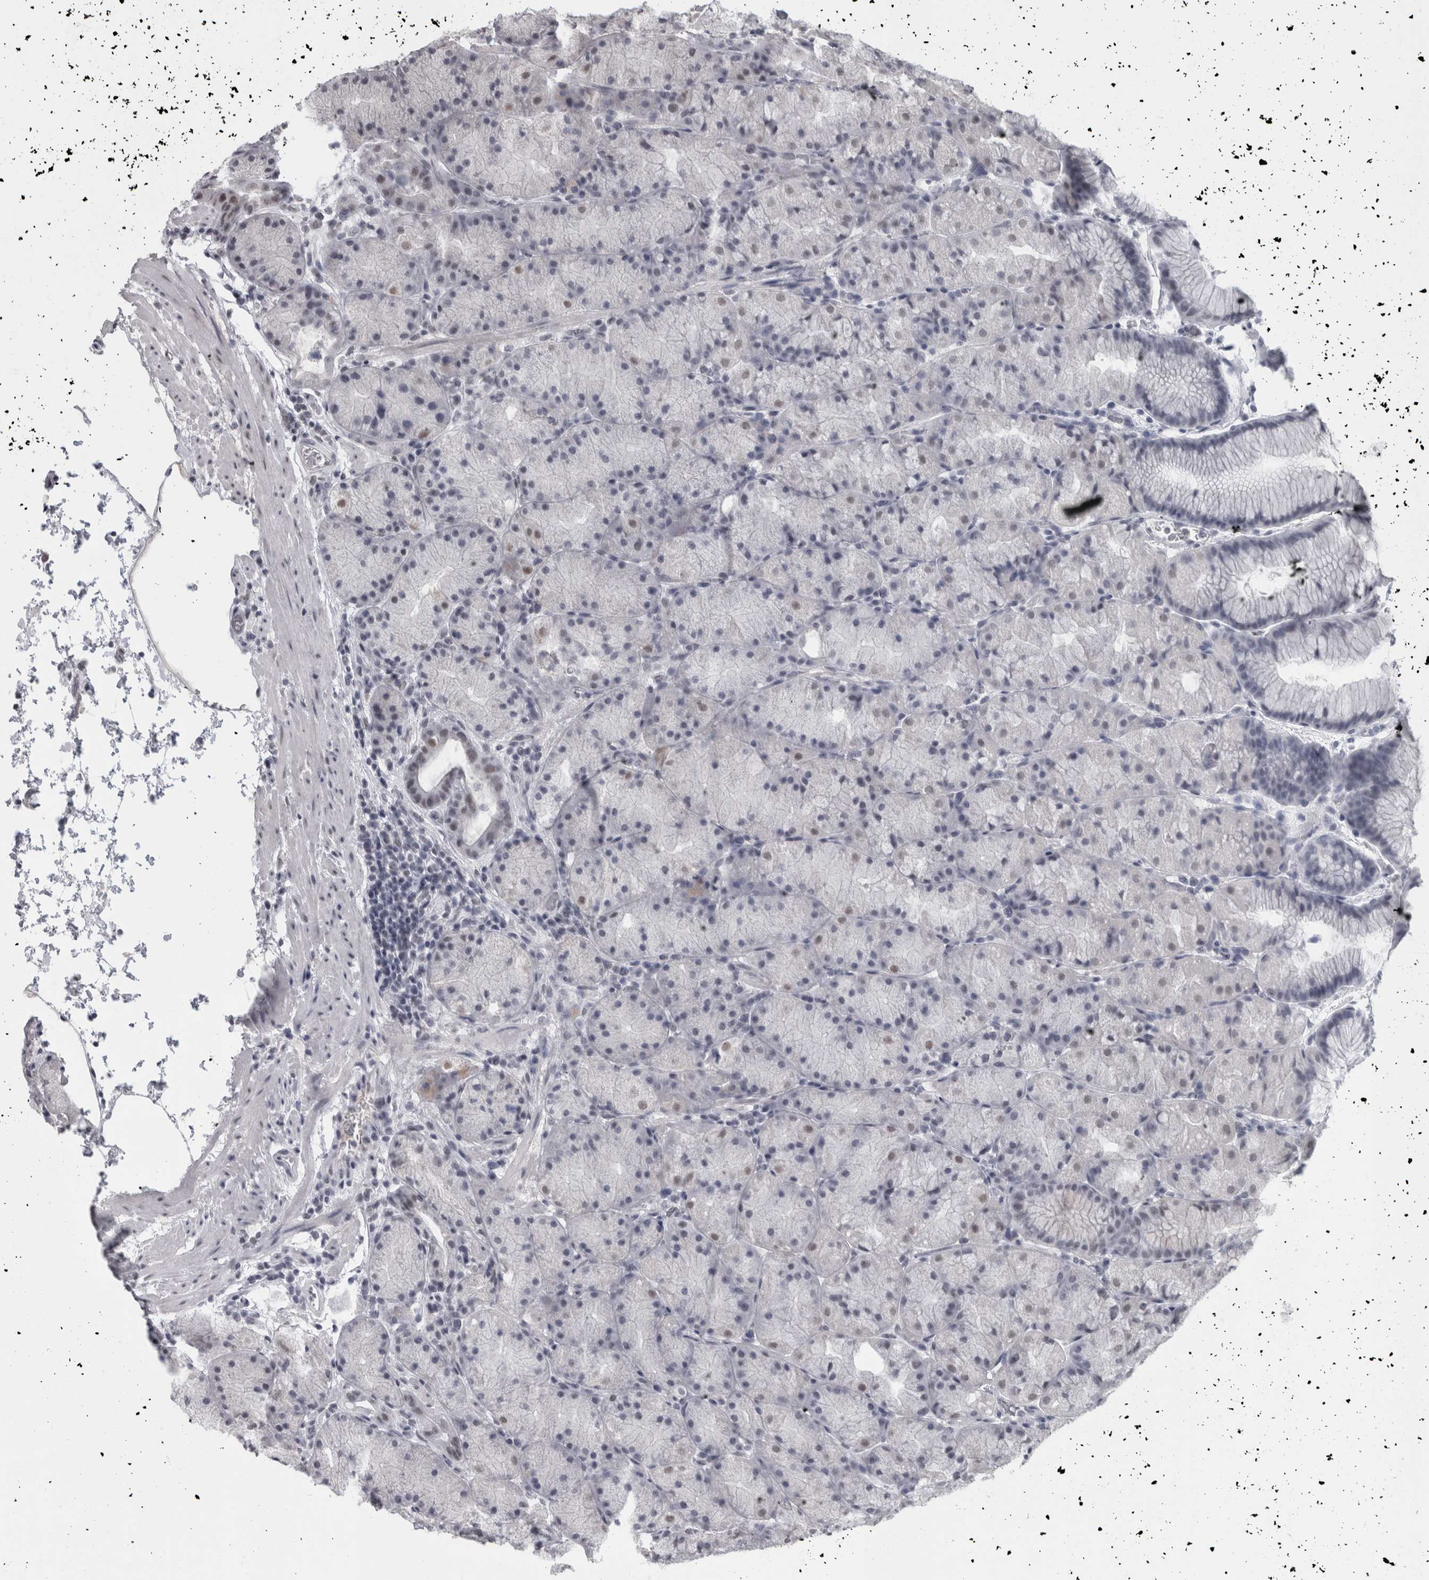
{"staining": {"intensity": "moderate", "quantity": "<25%", "location": "nuclear"}, "tissue": "stomach", "cell_type": "Glandular cells", "image_type": "normal", "snomed": [{"axis": "morphology", "description": "Normal tissue, NOS"}, {"axis": "topography", "description": "Stomach, upper"}, {"axis": "topography", "description": "Stomach"}], "caption": "A brown stain highlights moderate nuclear expression of a protein in glandular cells of normal stomach. (Stains: DAB (3,3'-diaminobenzidine) in brown, nuclei in blue, Microscopy: brightfield microscopy at high magnification).", "gene": "ARID4B", "patient": {"sex": "male", "age": 48}}